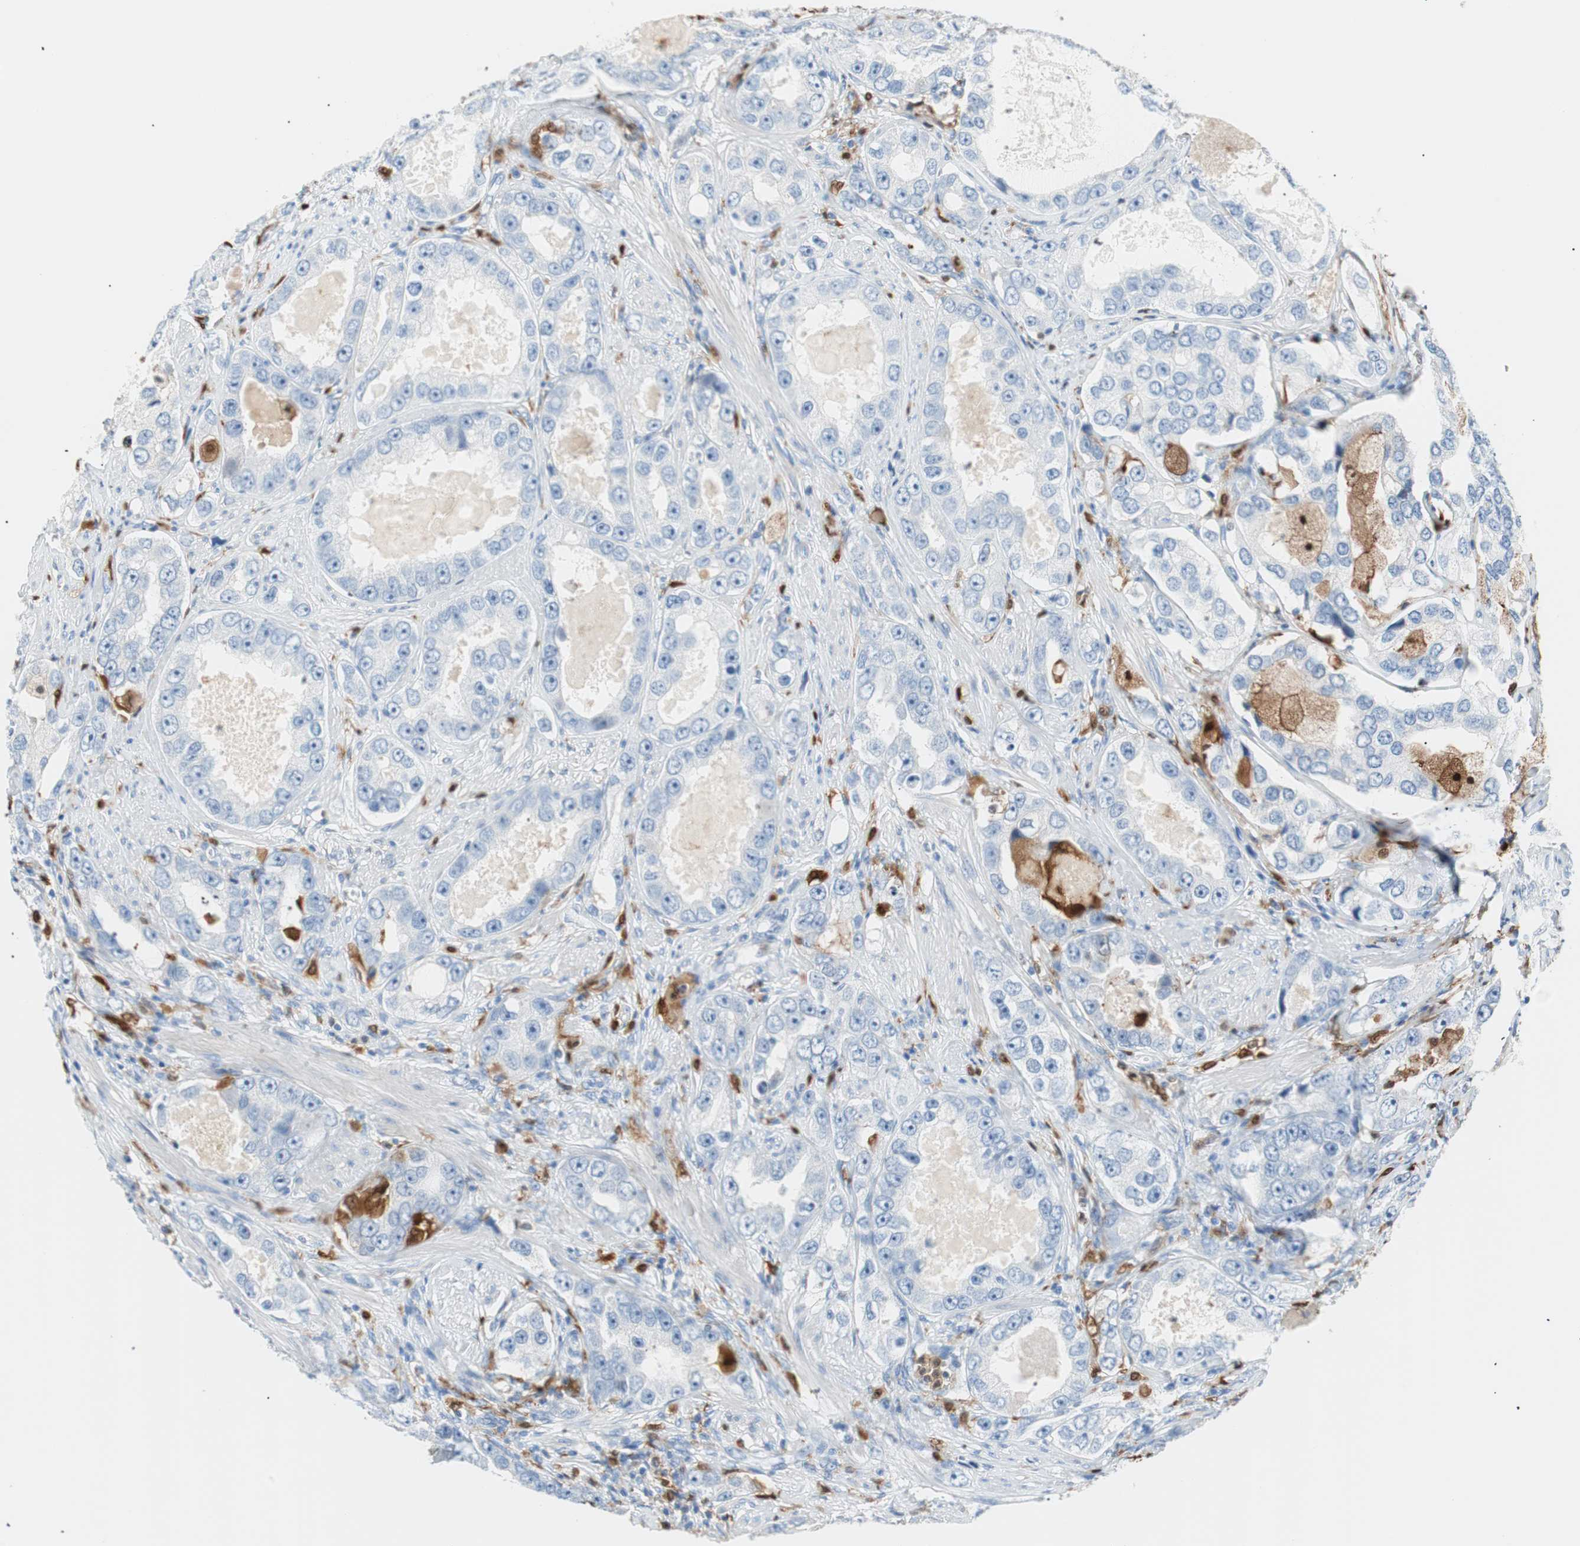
{"staining": {"intensity": "negative", "quantity": "none", "location": "none"}, "tissue": "prostate cancer", "cell_type": "Tumor cells", "image_type": "cancer", "snomed": [{"axis": "morphology", "description": "Adenocarcinoma, High grade"}, {"axis": "topography", "description": "Prostate"}], "caption": "Tumor cells show no significant staining in prostate cancer (high-grade adenocarcinoma).", "gene": "IL18", "patient": {"sex": "male", "age": 63}}